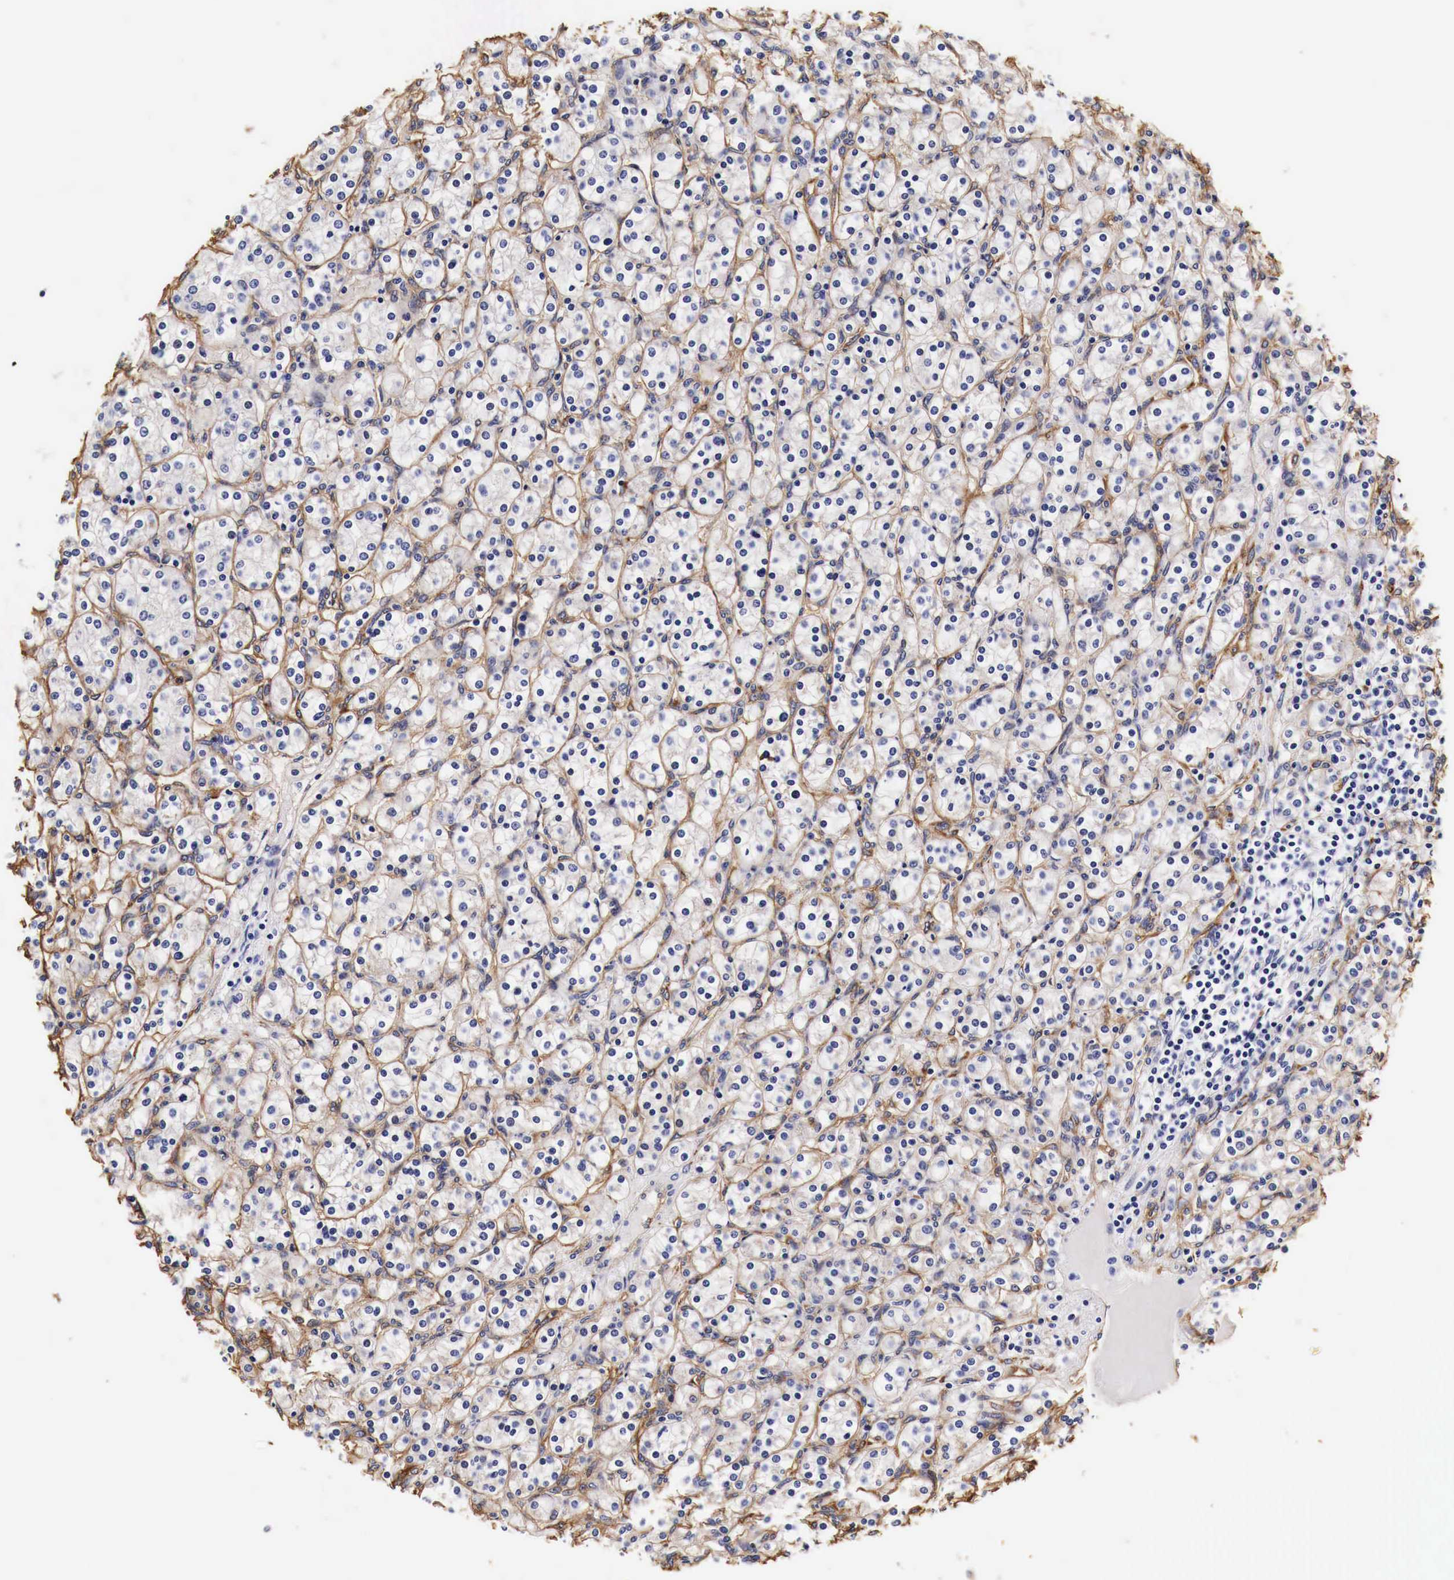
{"staining": {"intensity": "weak", "quantity": "<25%", "location": "cytoplasmic/membranous"}, "tissue": "renal cancer", "cell_type": "Tumor cells", "image_type": "cancer", "snomed": [{"axis": "morphology", "description": "Adenocarcinoma, NOS"}, {"axis": "topography", "description": "Kidney"}], "caption": "Micrograph shows no significant protein expression in tumor cells of renal adenocarcinoma.", "gene": "LAMB2", "patient": {"sex": "male", "age": 77}}